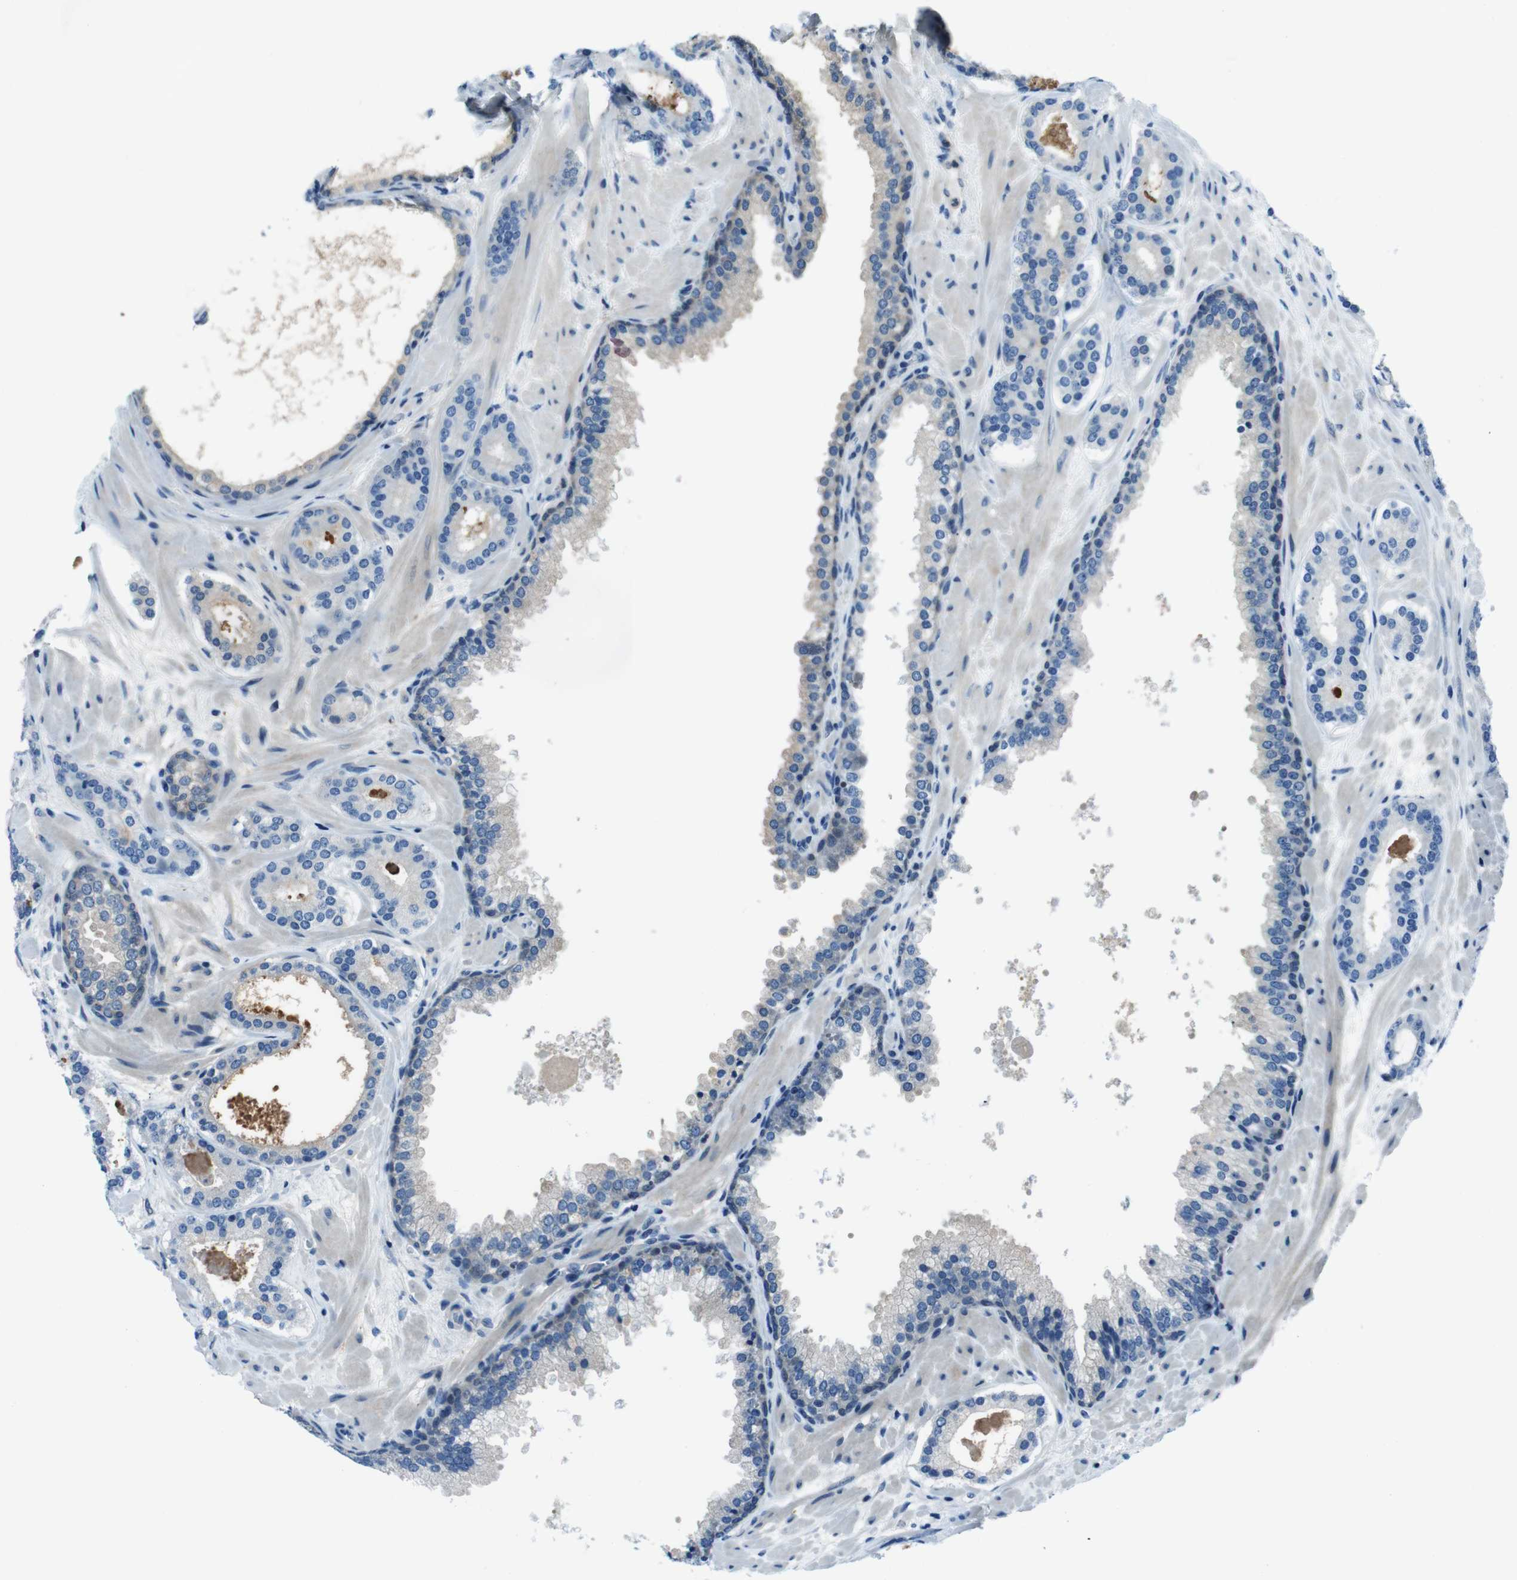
{"staining": {"intensity": "moderate", "quantity": "<25%", "location": "cytoplasmic/membranous"}, "tissue": "prostate cancer", "cell_type": "Tumor cells", "image_type": "cancer", "snomed": [{"axis": "morphology", "description": "Adenocarcinoma, Low grade"}, {"axis": "topography", "description": "Prostate"}], "caption": "Moderate cytoplasmic/membranous expression is present in about <25% of tumor cells in prostate adenocarcinoma (low-grade).", "gene": "NANOS2", "patient": {"sex": "male", "age": 63}}